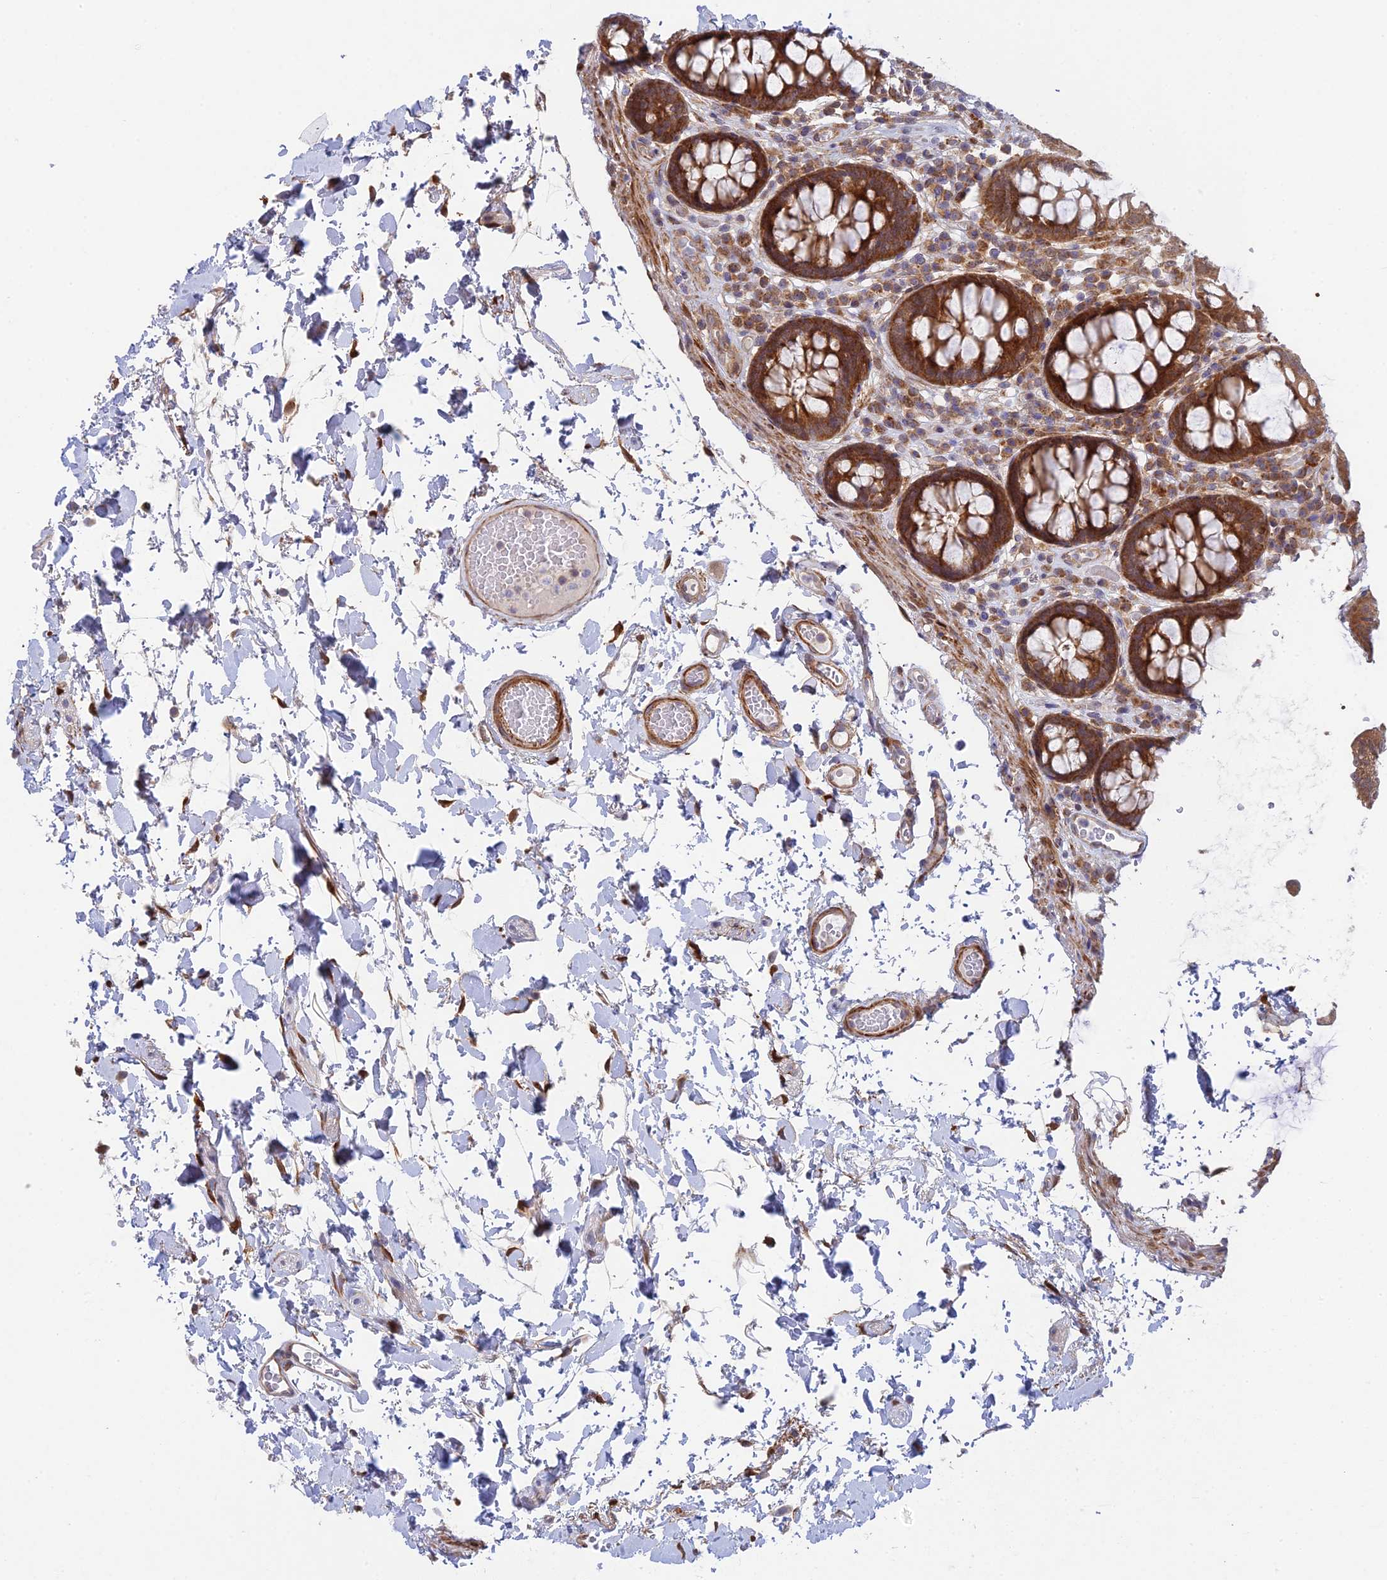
{"staining": {"intensity": "moderate", "quantity": "25%-75%", "location": "cytoplasmic/membranous"}, "tissue": "colon", "cell_type": "Endothelial cells", "image_type": "normal", "snomed": [{"axis": "morphology", "description": "Normal tissue, NOS"}, {"axis": "topography", "description": "Colon"}], "caption": "The micrograph reveals immunohistochemical staining of unremarkable colon. There is moderate cytoplasmic/membranous staining is seen in approximately 25%-75% of endothelial cells.", "gene": "INCA1", "patient": {"sex": "male", "age": 84}}